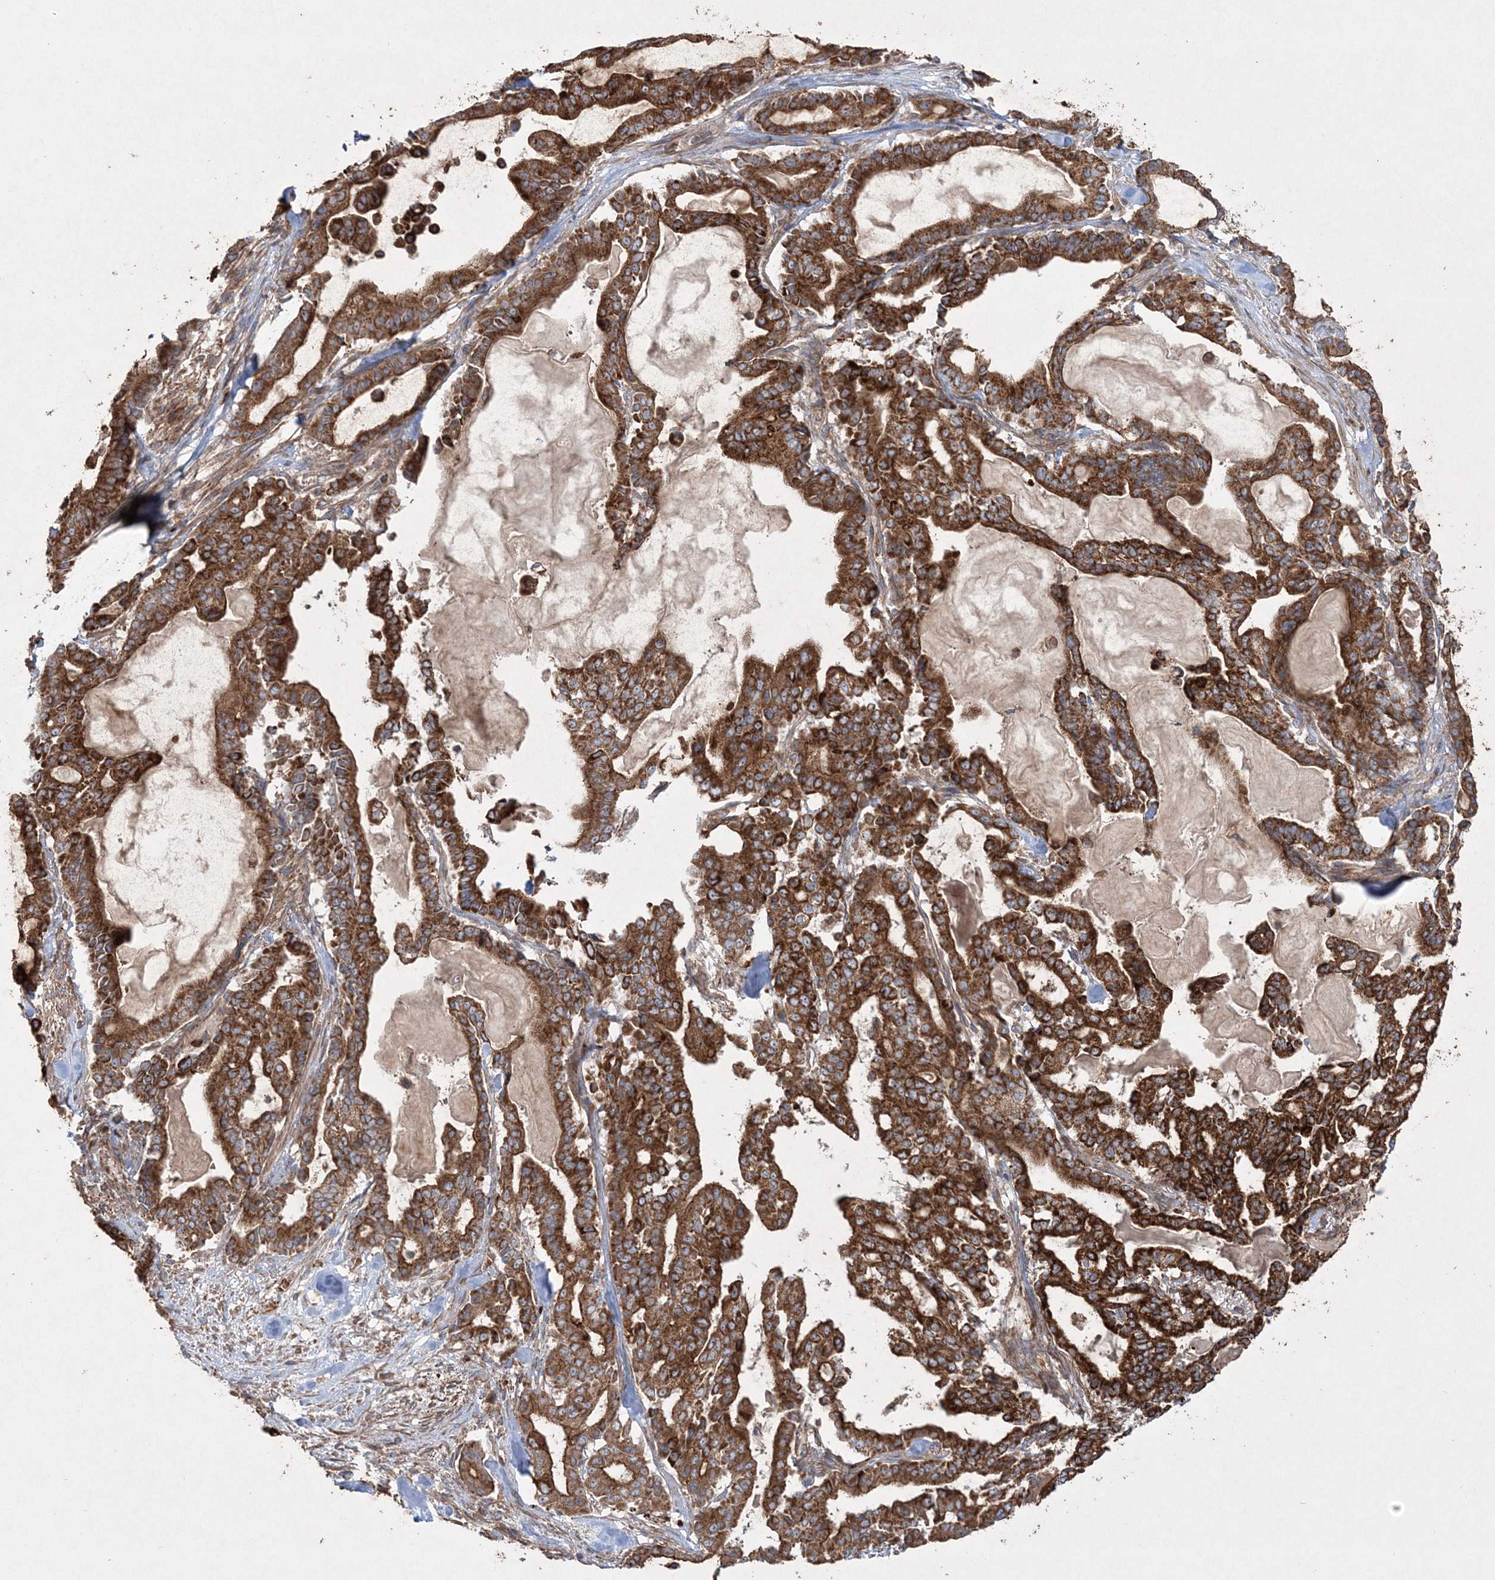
{"staining": {"intensity": "strong", "quantity": ">75%", "location": "cytoplasmic/membranous"}, "tissue": "pancreatic cancer", "cell_type": "Tumor cells", "image_type": "cancer", "snomed": [{"axis": "morphology", "description": "Adenocarcinoma, NOS"}, {"axis": "topography", "description": "Pancreas"}], "caption": "Adenocarcinoma (pancreatic) stained for a protein demonstrates strong cytoplasmic/membranous positivity in tumor cells.", "gene": "TTC7A", "patient": {"sex": "male", "age": 63}}